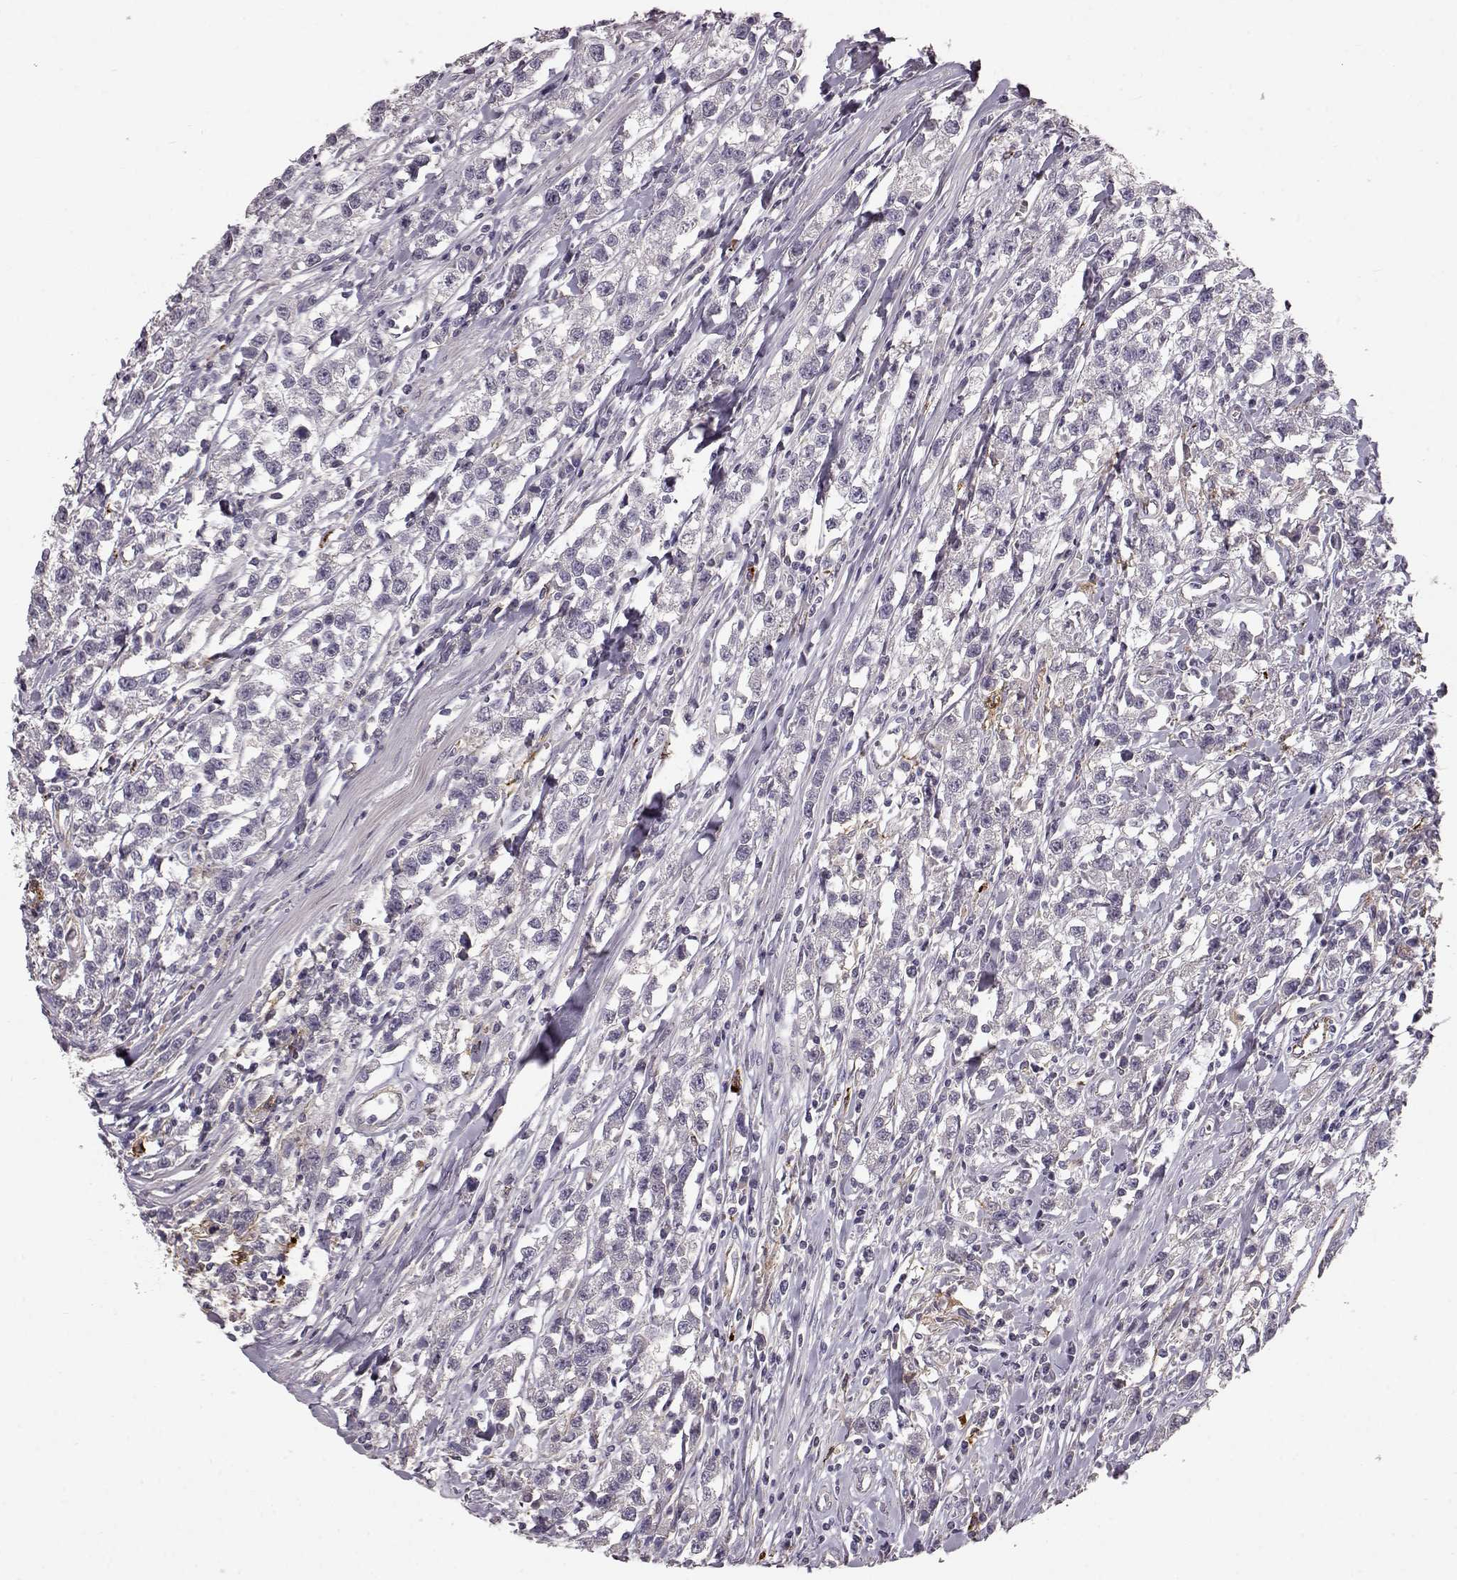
{"staining": {"intensity": "negative", "quantity": "none", "location": "none"}, "tissue": "testis cancer", "cell_type": "Tumor cells", "image_type": "cancer", "snomed": [{"axis": "morphology", "description": "Seminoma, NOS"}, {"axis": "topography", "description": "Testis"}], "caption": "DAB (3,3'-diaminobenzidine) immunohistochemical staining of testis cancer (seminoma) shows no significant positivity in tumor cells. The staining is performed using DAB (3,3'-diaminobenzidine) brown chromogen with nuclei counter-stained in using hematoxylin.", "gene": "CCNF", "patient": {"sex": "male", "age": 59}}